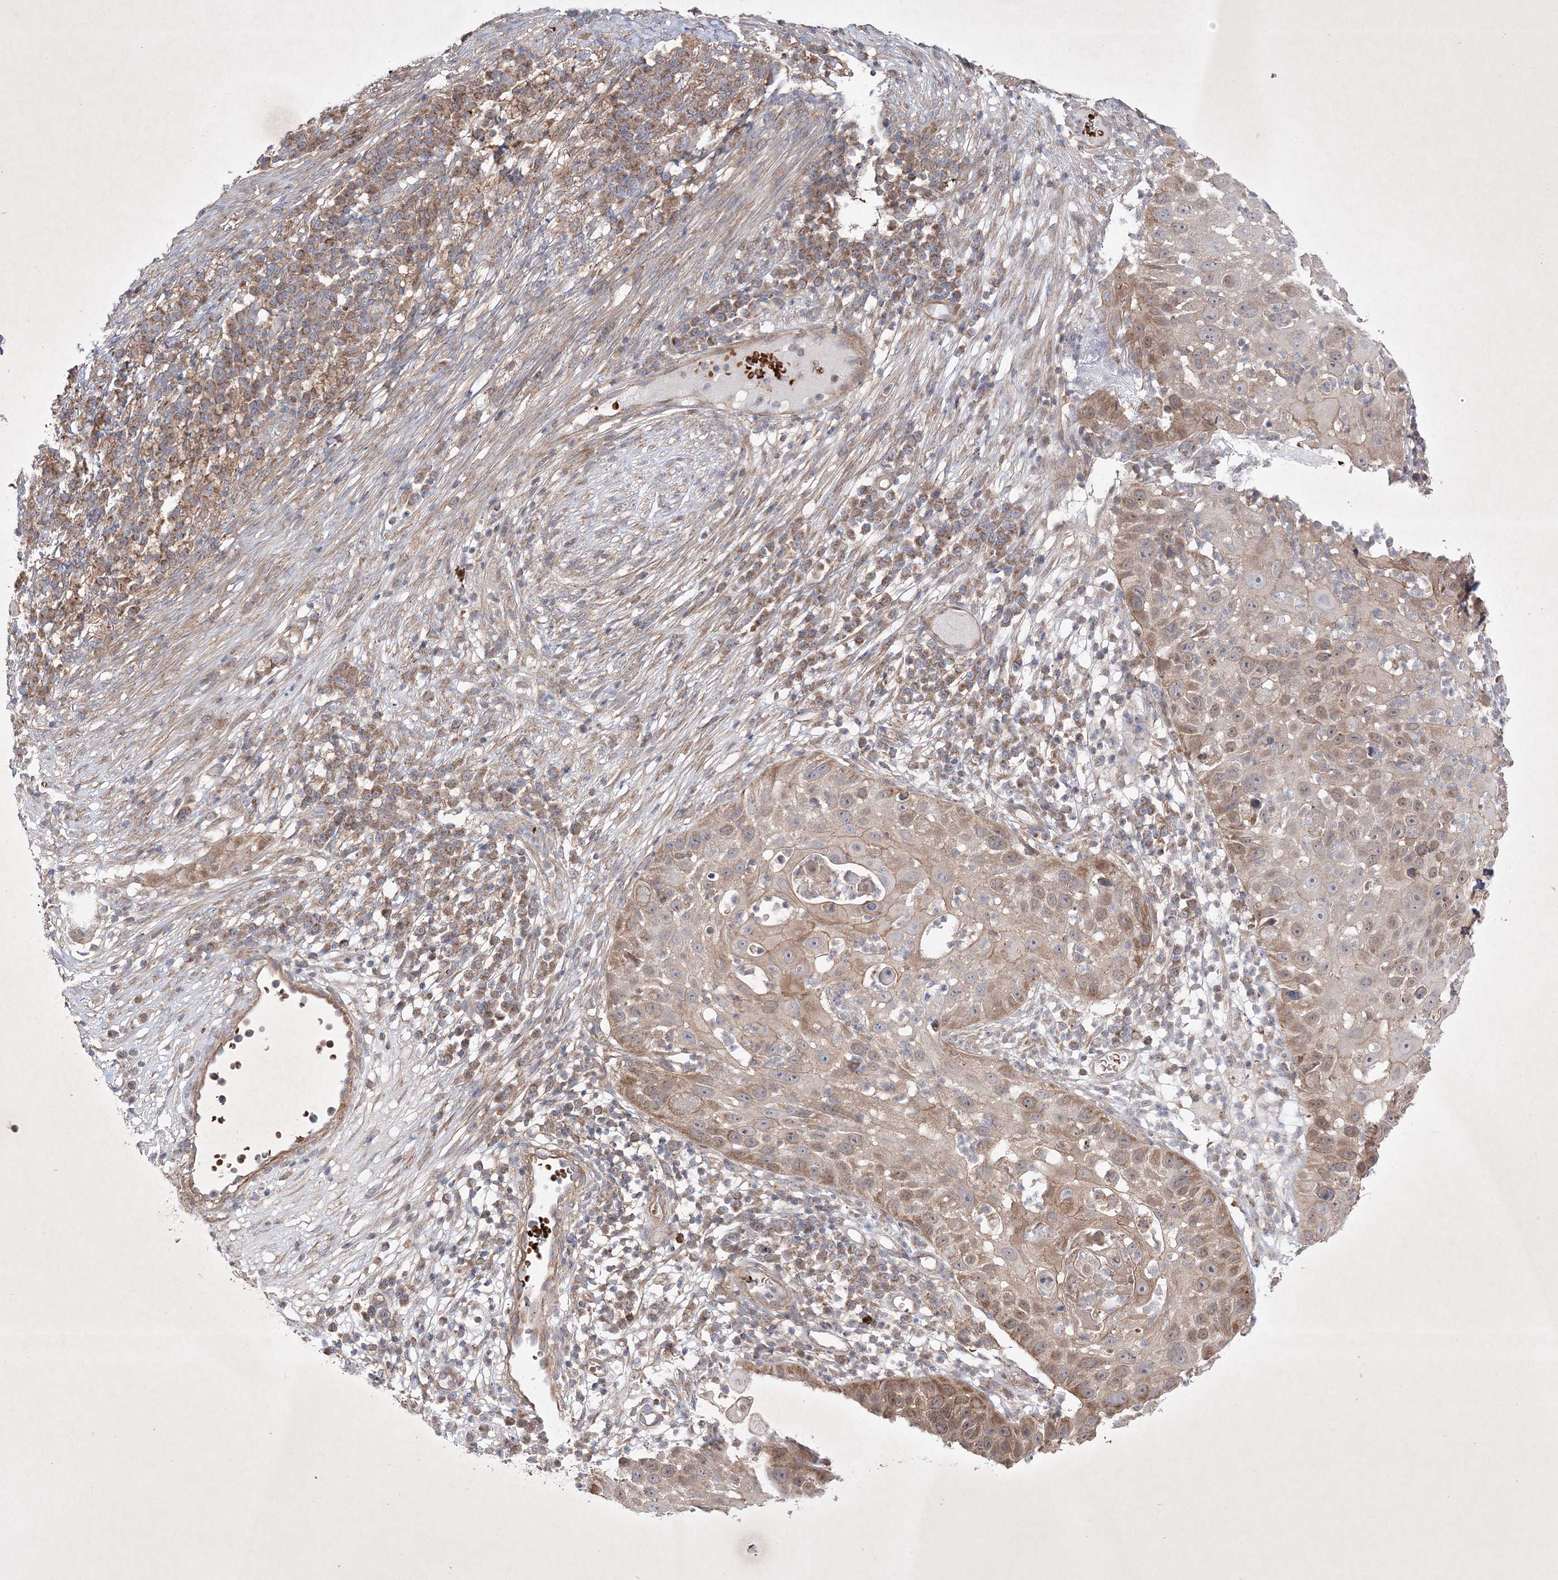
{"staining": {"intensity": "moderate", "quantity": "25%-75%", "location": "cytoplasmic/membranous"}, "tissue": "skin cancer", "cell_type": "Tumor cells", "image_type": "cancer", "snomed": [{"axis": "morphology", "description": "Squamous cell carcinoma, NOS"}, {"axis": "topography", "description": "Skin"}], "caption": "Skin cancer (squamous cell carcinoma) stained with a brown dye displays moderate cytoplasmic/membranous positive staining in approximately 25%-75% of tumor cells.", "gene": "OPA1", "patient": {"sex": "female", "age": 44}}